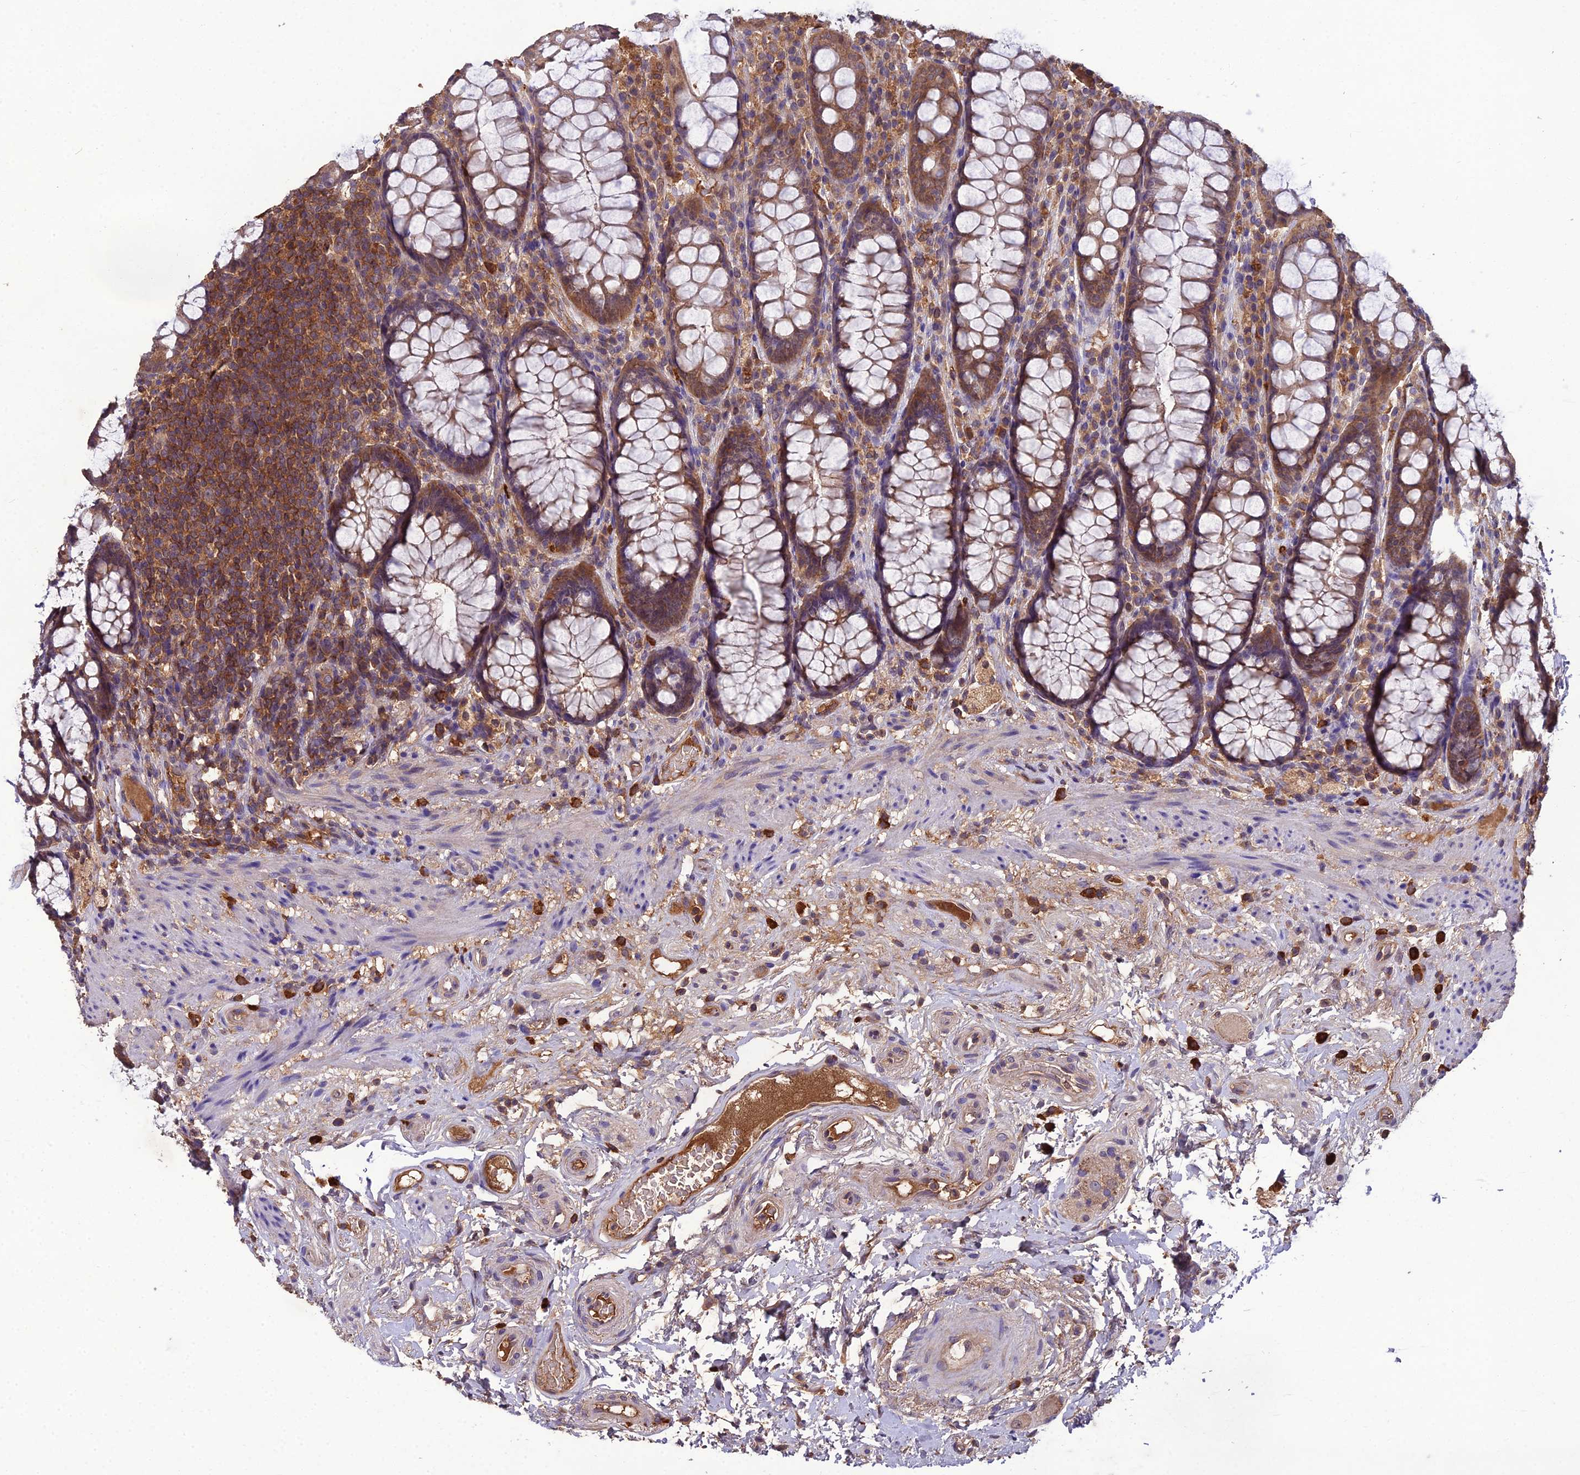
{"staining": {"intensity": "moderate", "quantity": ">75%", "location": "cytoplasmic/membranous"}, "tissue": "rectum", "cell_type": "Glandular cells", "image_type": "normal", "snomed": [{"axis": "morphology", "description": "Normal tissue, NOS"}, {"axis": "topography", "description": "Rectum"}], "caption": "Rectum stained for a protein shows moderate cytoplasmic/membranous positivity in glandular cells.", "gene": "TMEM258", "patient": {"sex": "male", "age": 83}}